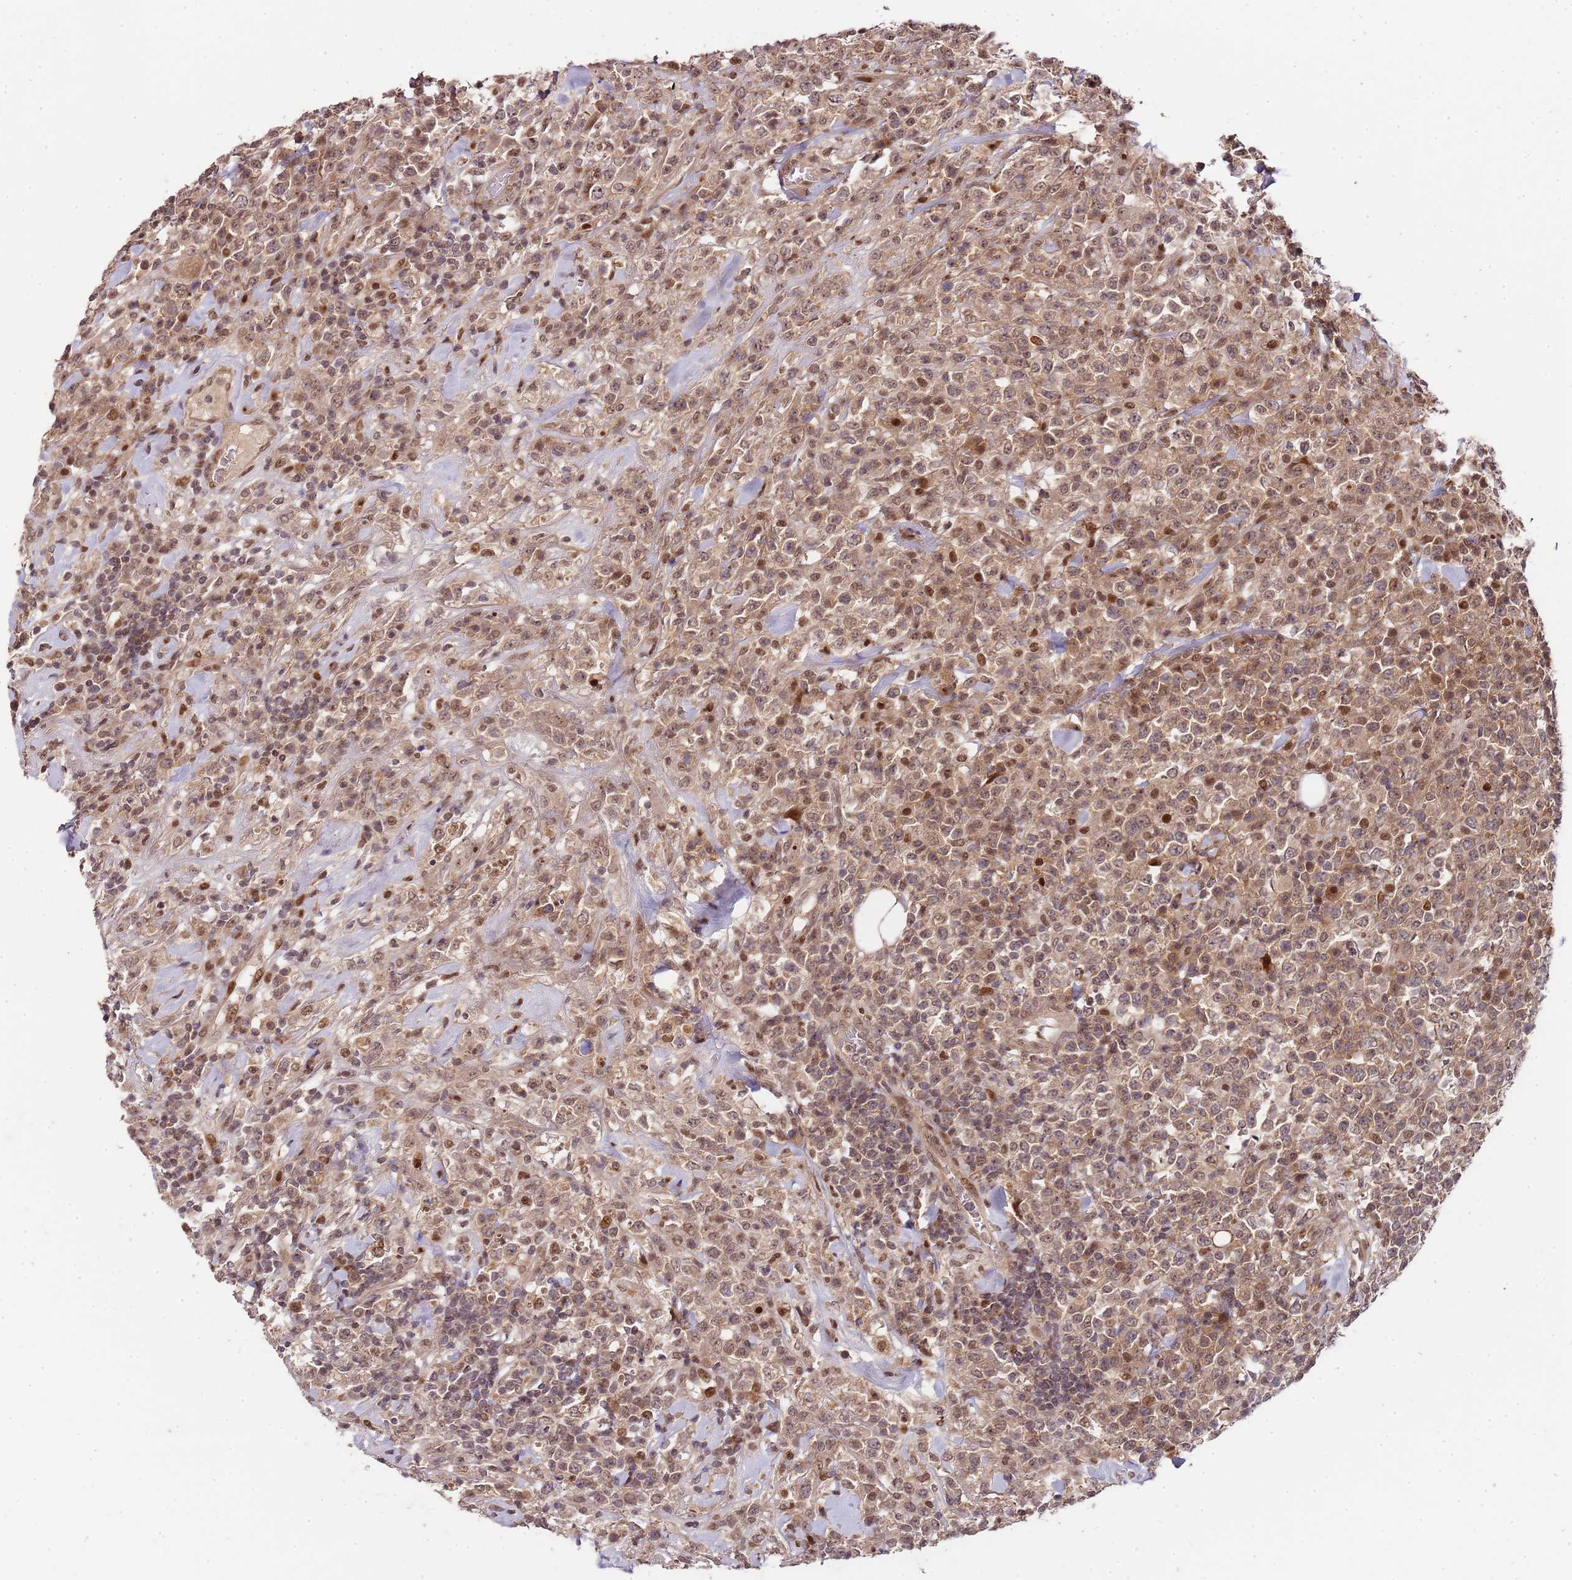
{"staining": {"intensity": "moderate", "quantity": ">75%", "location": "cytoplasmic/membranous,nuclear"}, "tissue": "lymphoma", "cell_type": "Tumor cells", "image_type": "cancer", "snomed": [{"axis": "morphology", "description": "Malignant lymphoma, non-Hodgkin's type, High grade"}, {"axis": "topography", "description": "Colon"}], "caption": "IHC micrograph of neoplastic tissue: human lymphoma stained using immunohistochemistry exhibits medium levels of moderate protein expression localized specifically in the cytoplasmic/membranous and nuclear of tumor cells, appearing as a cytoplasmic/membranous and nuclear brown color.", "gene": "EDC3", "patient": {"sex": "female", "age": 53}}